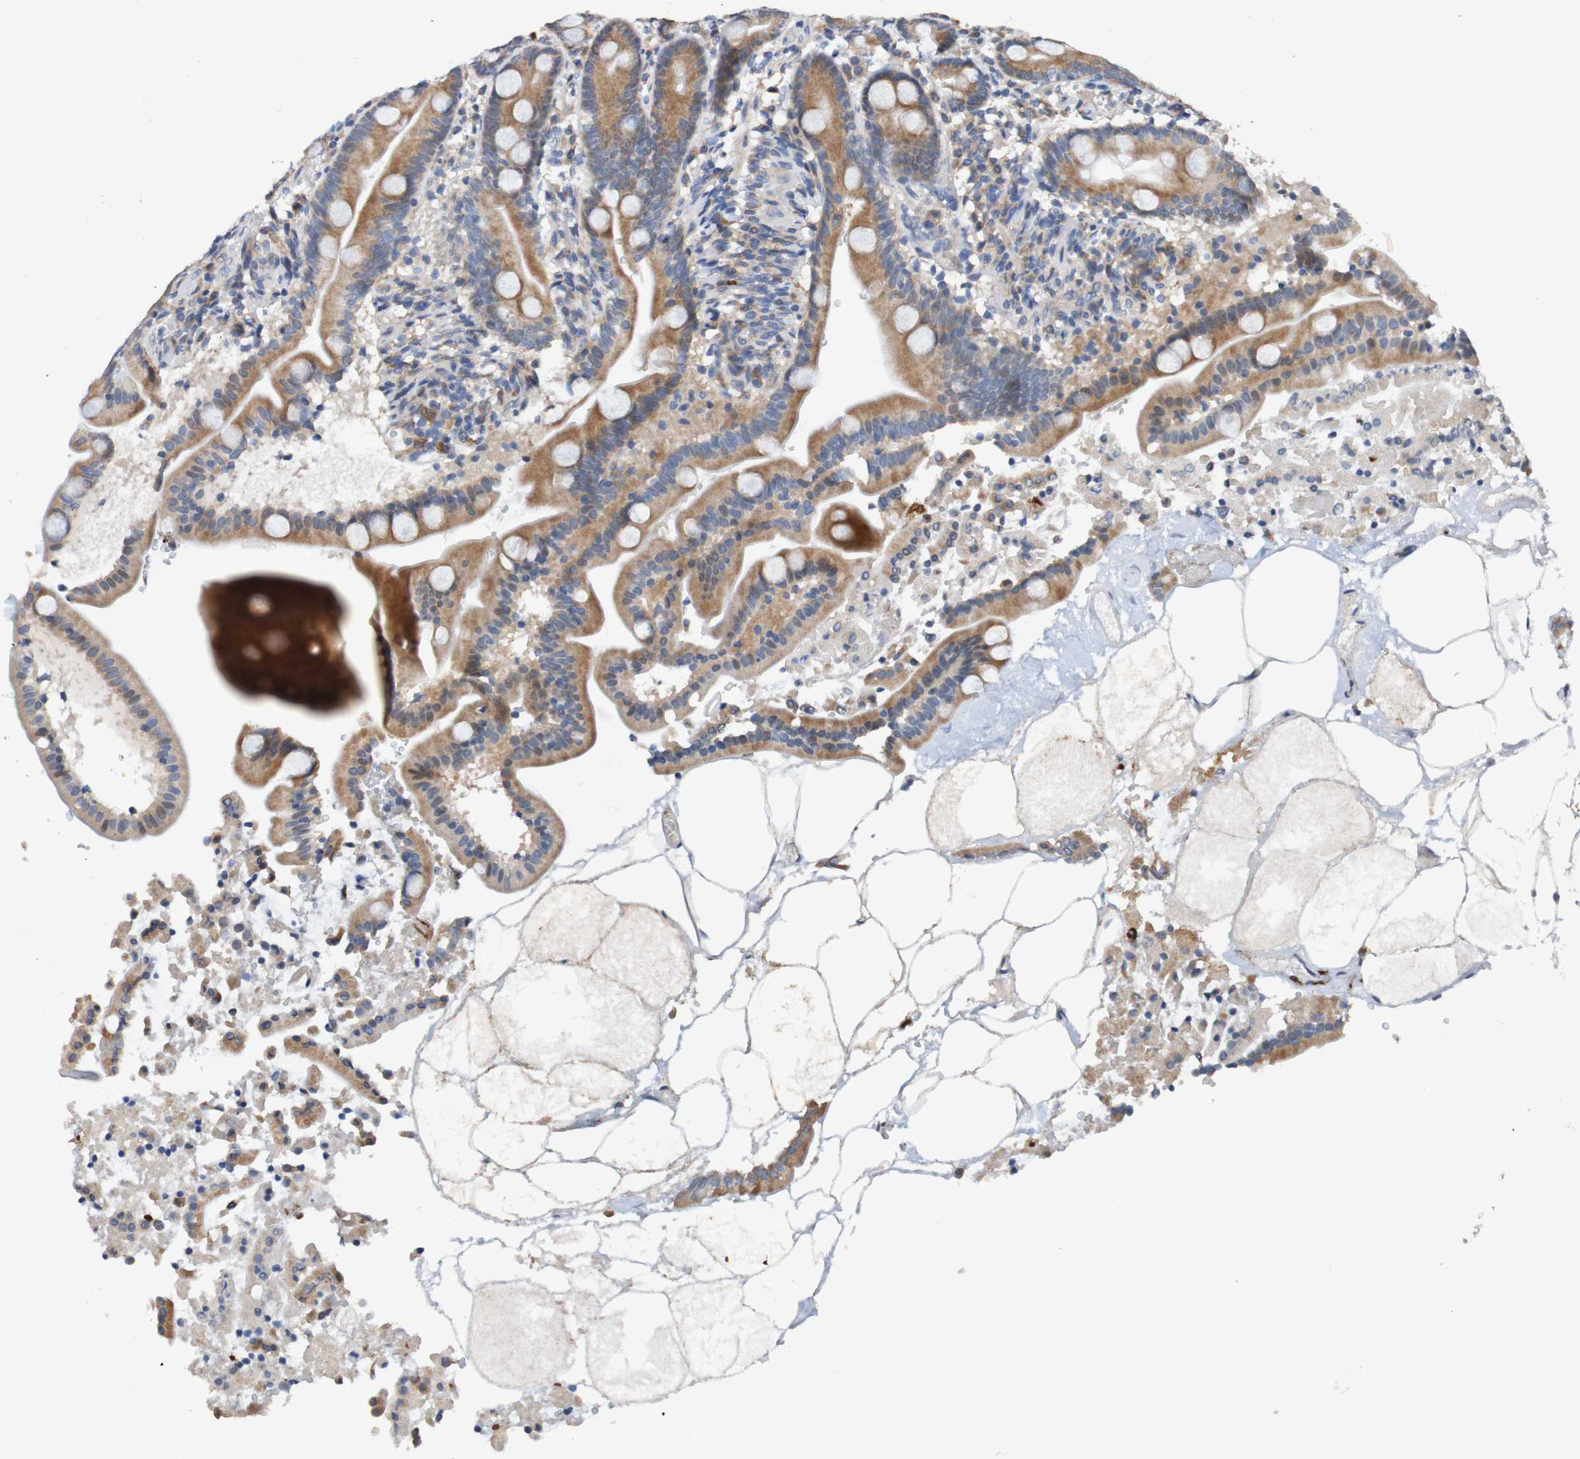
{"staining": {"intensity": "moderate", "quantity": ">75%", "location": "cytoplasmic/membranous"}, "tissue": "duodenum", "cell_type": "Glandular cells", "image_type": "normal", "snomed": [{"axis": "morphology", "description": "Normal tissue, NOS"}, {"axis": "topography", "description": "Duodenum"}], "caption": "Protein staining of normal duodenum exhibits moderate cytoplasmic/membranous positivity in approximately >75% of glandular cells. The protein is stained brown, and the nuclei are stained in blue (DAB IHC with brightfield microscopy, high magnification).", "gene": "FIBP", "patient": {"sex": "male", "age": 54}}